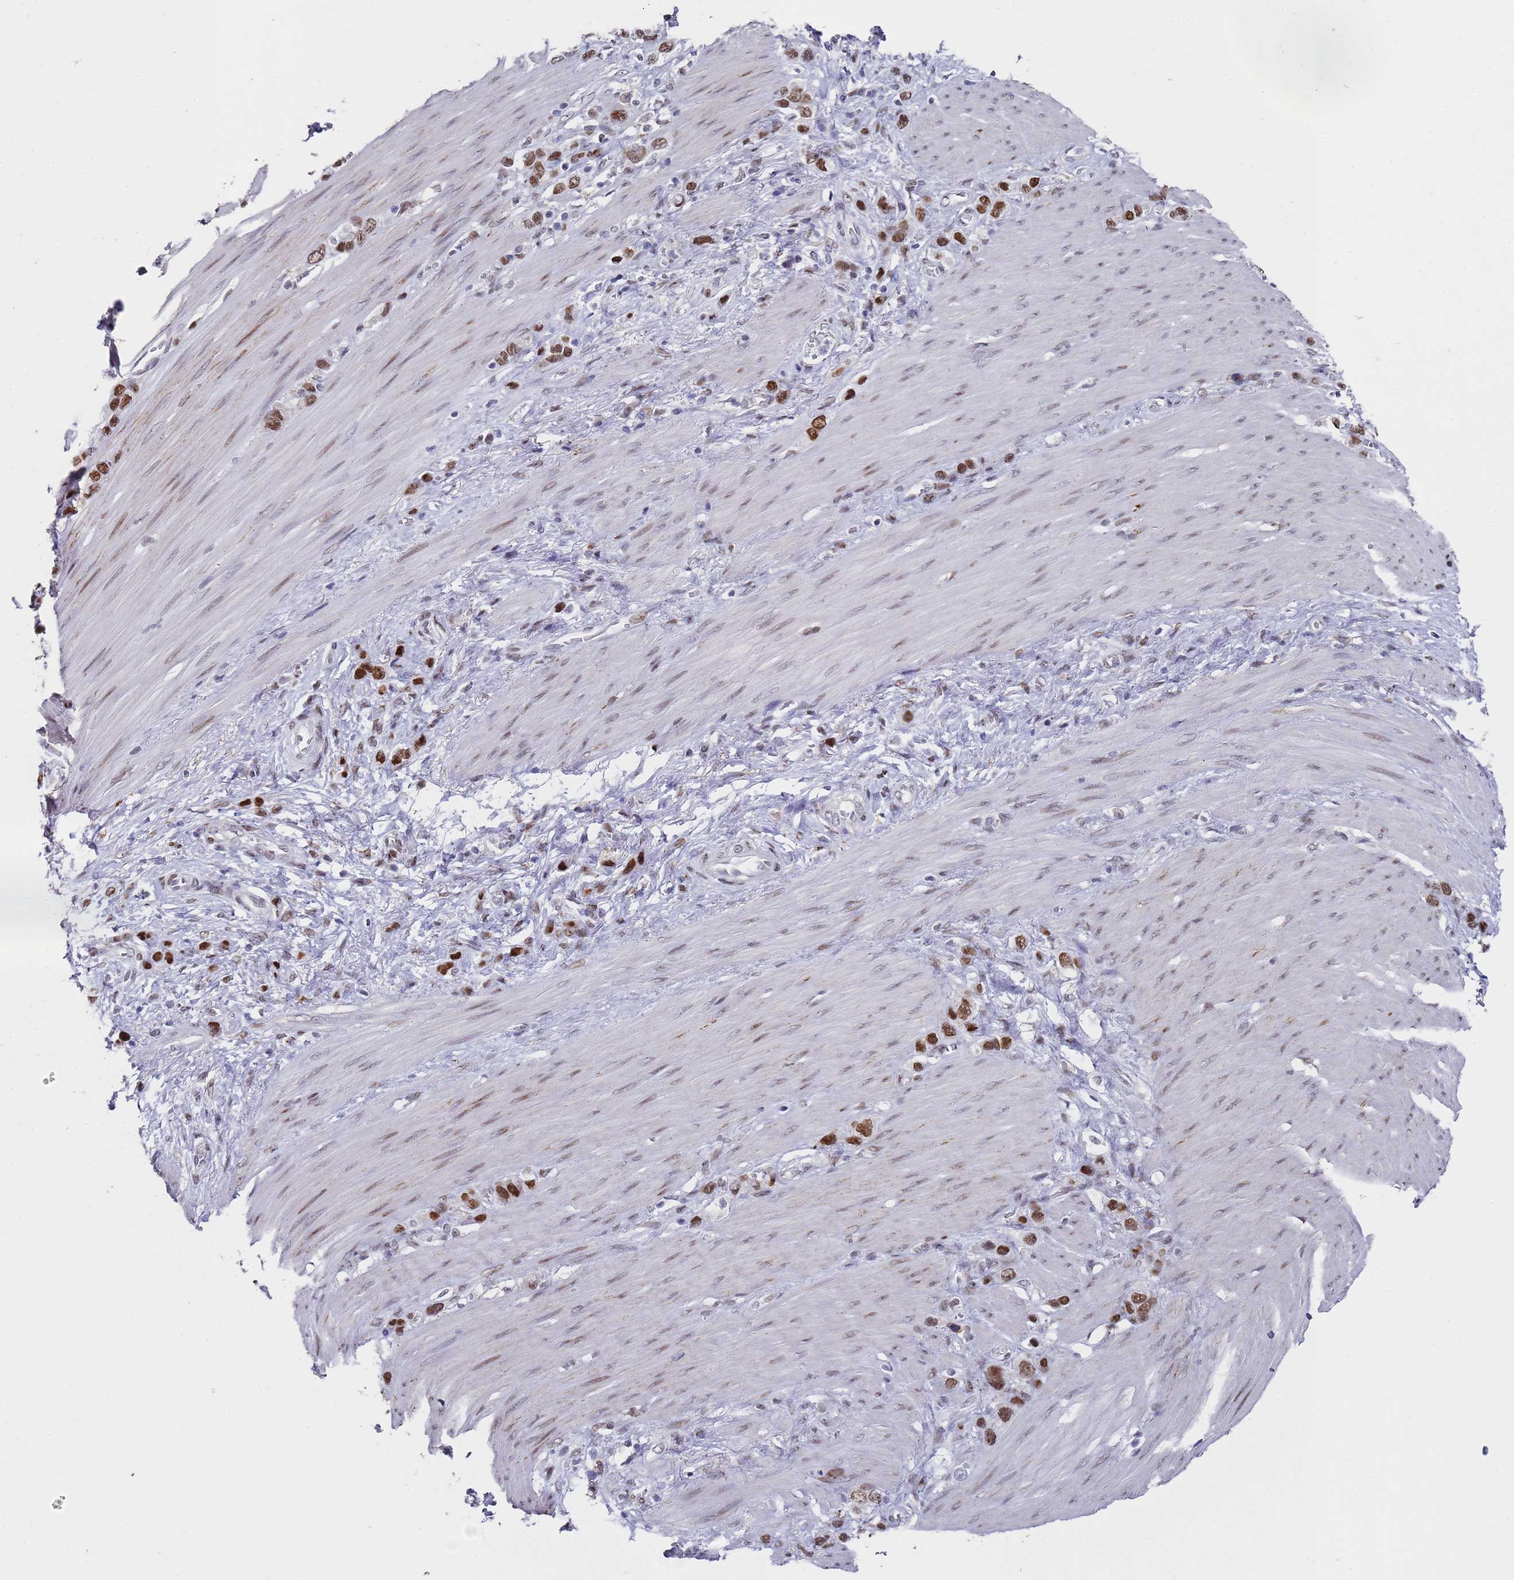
{"staining": {"intensity": "strong", "quantity": ">75%", "location": "nuclear"}, "tissue": "stomach cancer", "cell_type": "Tumor cells", "image_type": "cancer", "snomed": [{"axis": "morphology", "description": "Adenocarcinoma, NOS"}, {"axis": "morphology", "description": "Adenocarcinoma, High grade"}, {"axis": "topography", "description": "Stomach, upper"}, {"axis": "topography", "description": "Stomach, lower"}], "caption": "The image exhibits a brown stain indicating the presence of a protein in the nuclear of tumor cells in stomach cancer (adenocarcinoma (high-grade)).", "gene": "COPS6", "patient": {"sex": "female", "age": 65}}